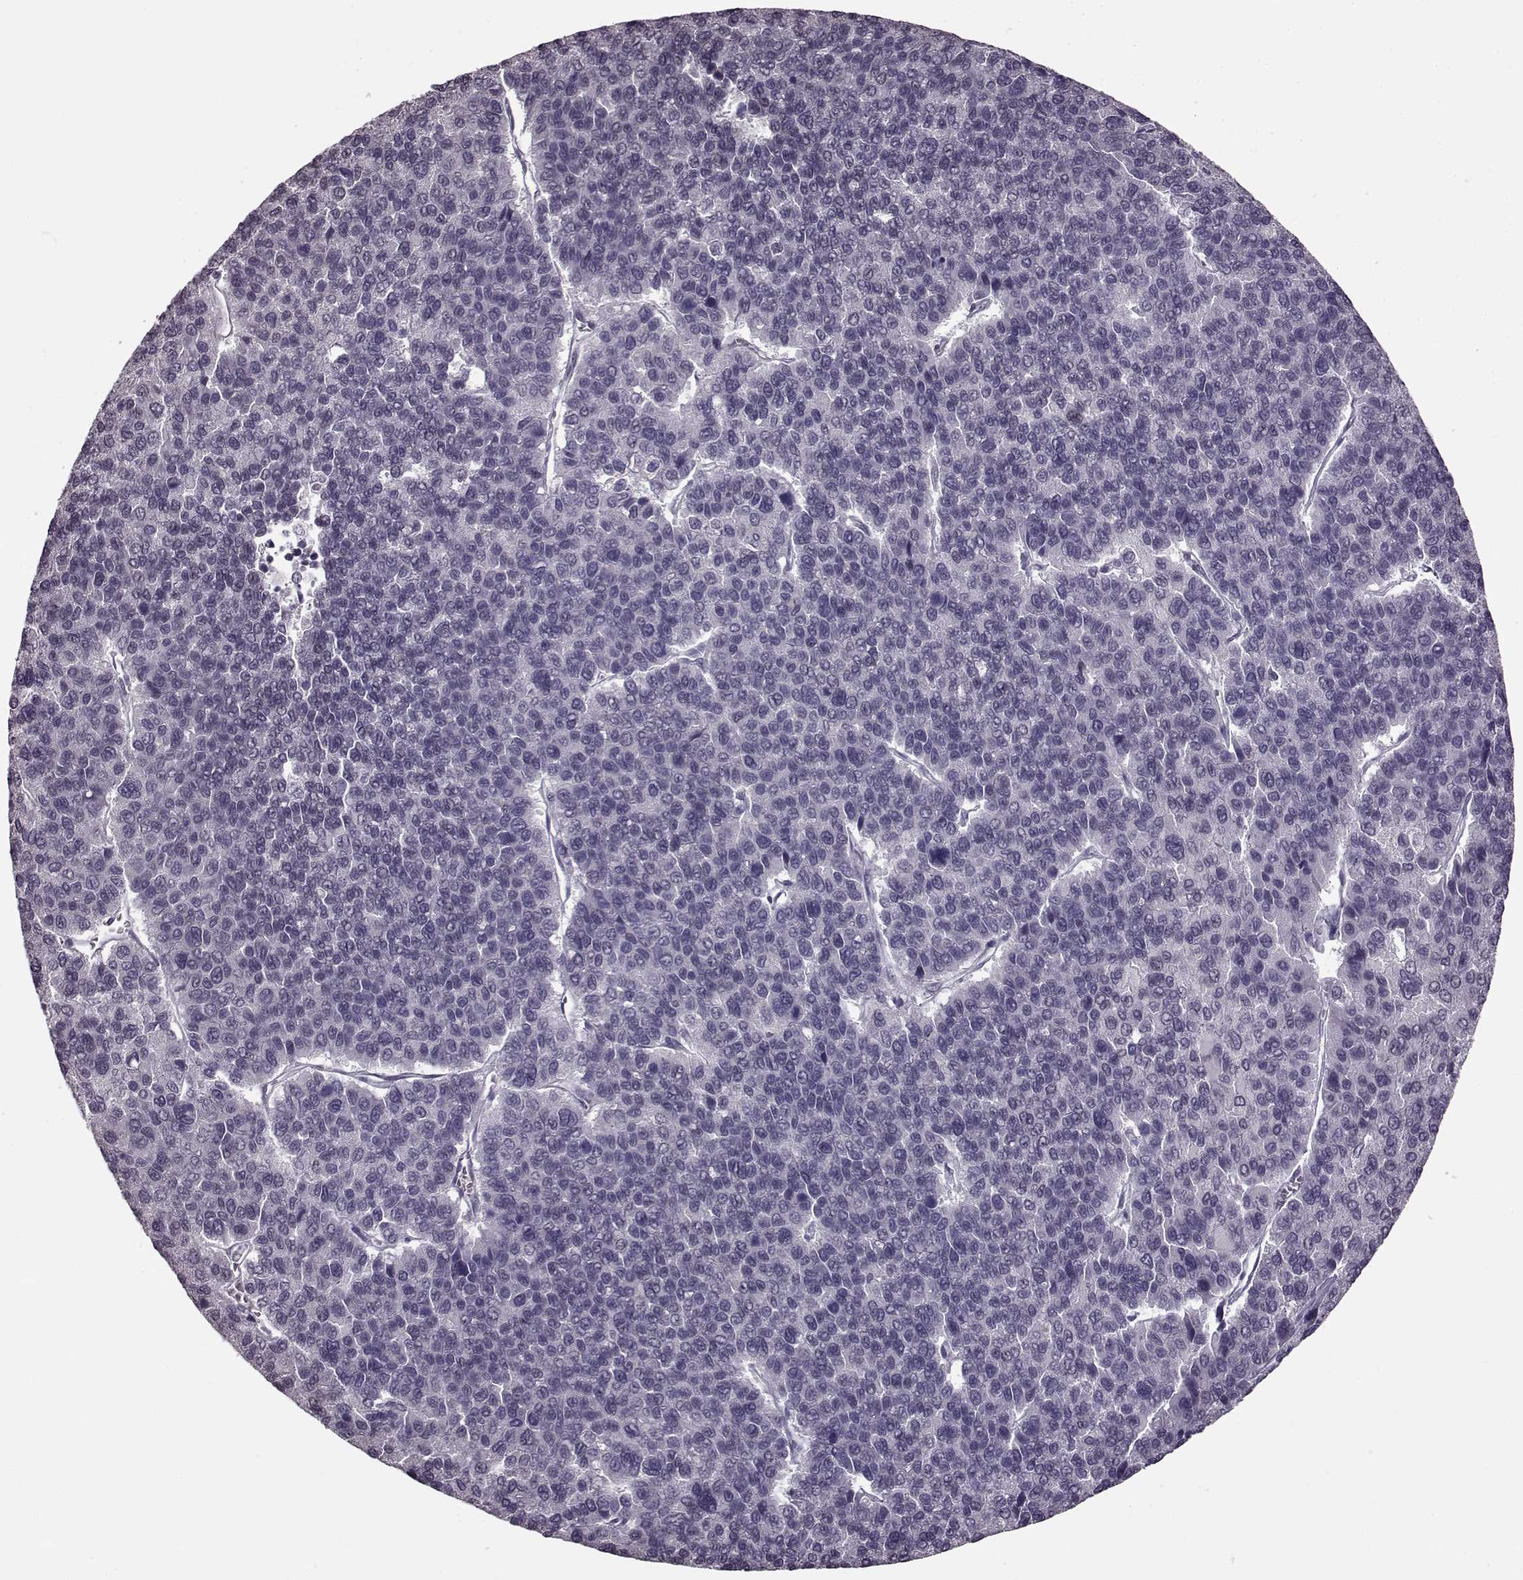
{"staining": {"intensity": "negative", "quantity": "none", "location": "none"}, "tissue": "liver cancer", "cell_type": "Tumor cells", "image_type": "cancer", "snomed": [{"axis": "morphology", "description": "Carcinoma, Hepatocellular, NOS"}, {"axis": "topography", "description": "Liver"}], "caption": "A micrograph of human liver hepatocellular carcinoma is negative for staining in tumor cells.", "gene": "STX1B", "patient": {"sex": "female", "age": 41}}